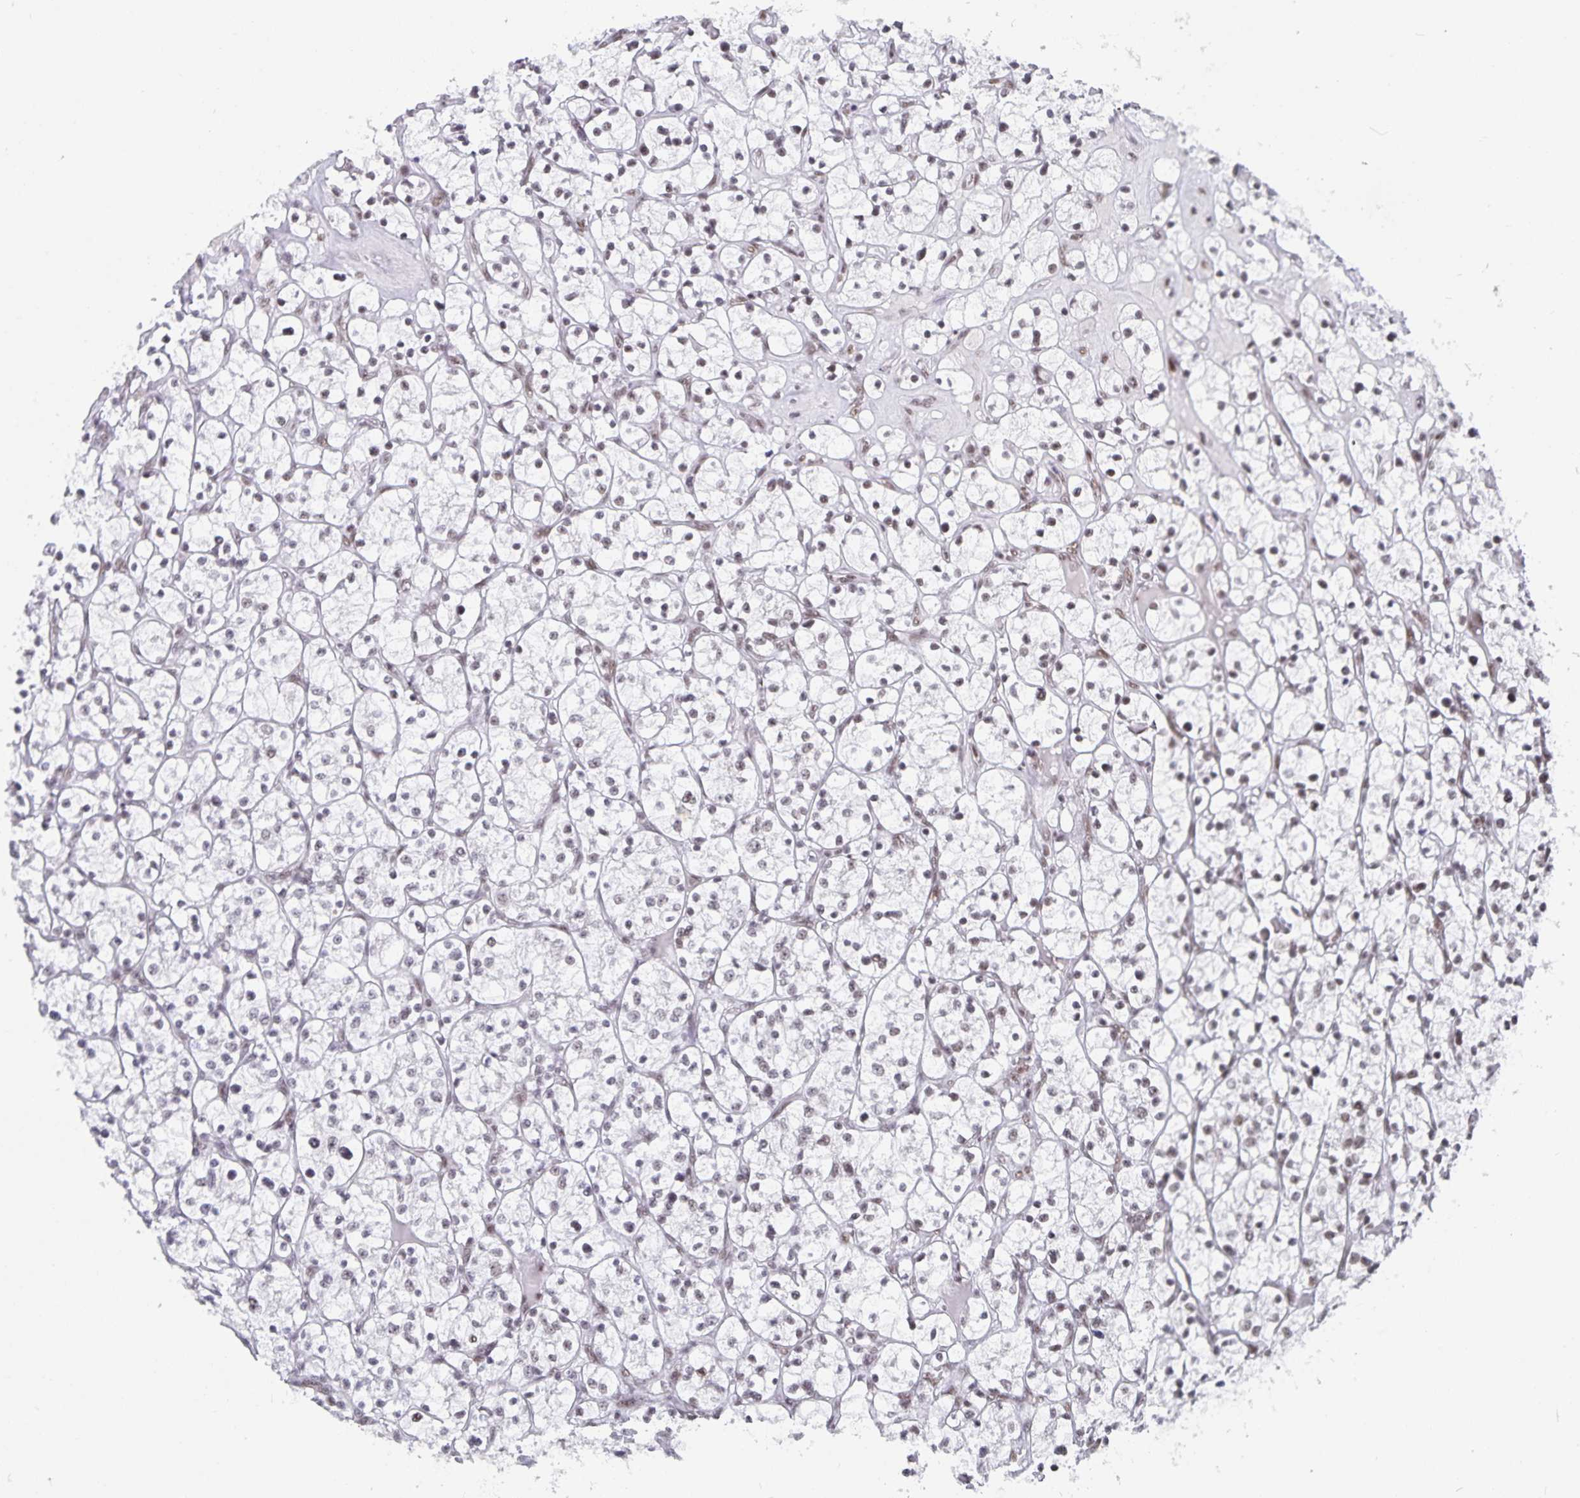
{"staining": {"intensity": "weak", "quantity": "<25%", "location": "nuclear"}, "tissue": "renal cancer", "cell_type": "Tumor cells", "image_type": "cancer", "snomed": [{"axis": "morphology", "description": "Adenocarcinoma, NOS"}, {"axis": "topography", "description": "Kidney"}], "caption": "Photomicrograph shows no significant protein positivity in tumor cells of adenocarcinoma (renal). Brightfield microscopy of IHC stained with DAB (brown) and hematoxylin (blue), captured at high magnification.", "gene": "PBX2", "patient": {"sex": "female", "age": 64}}